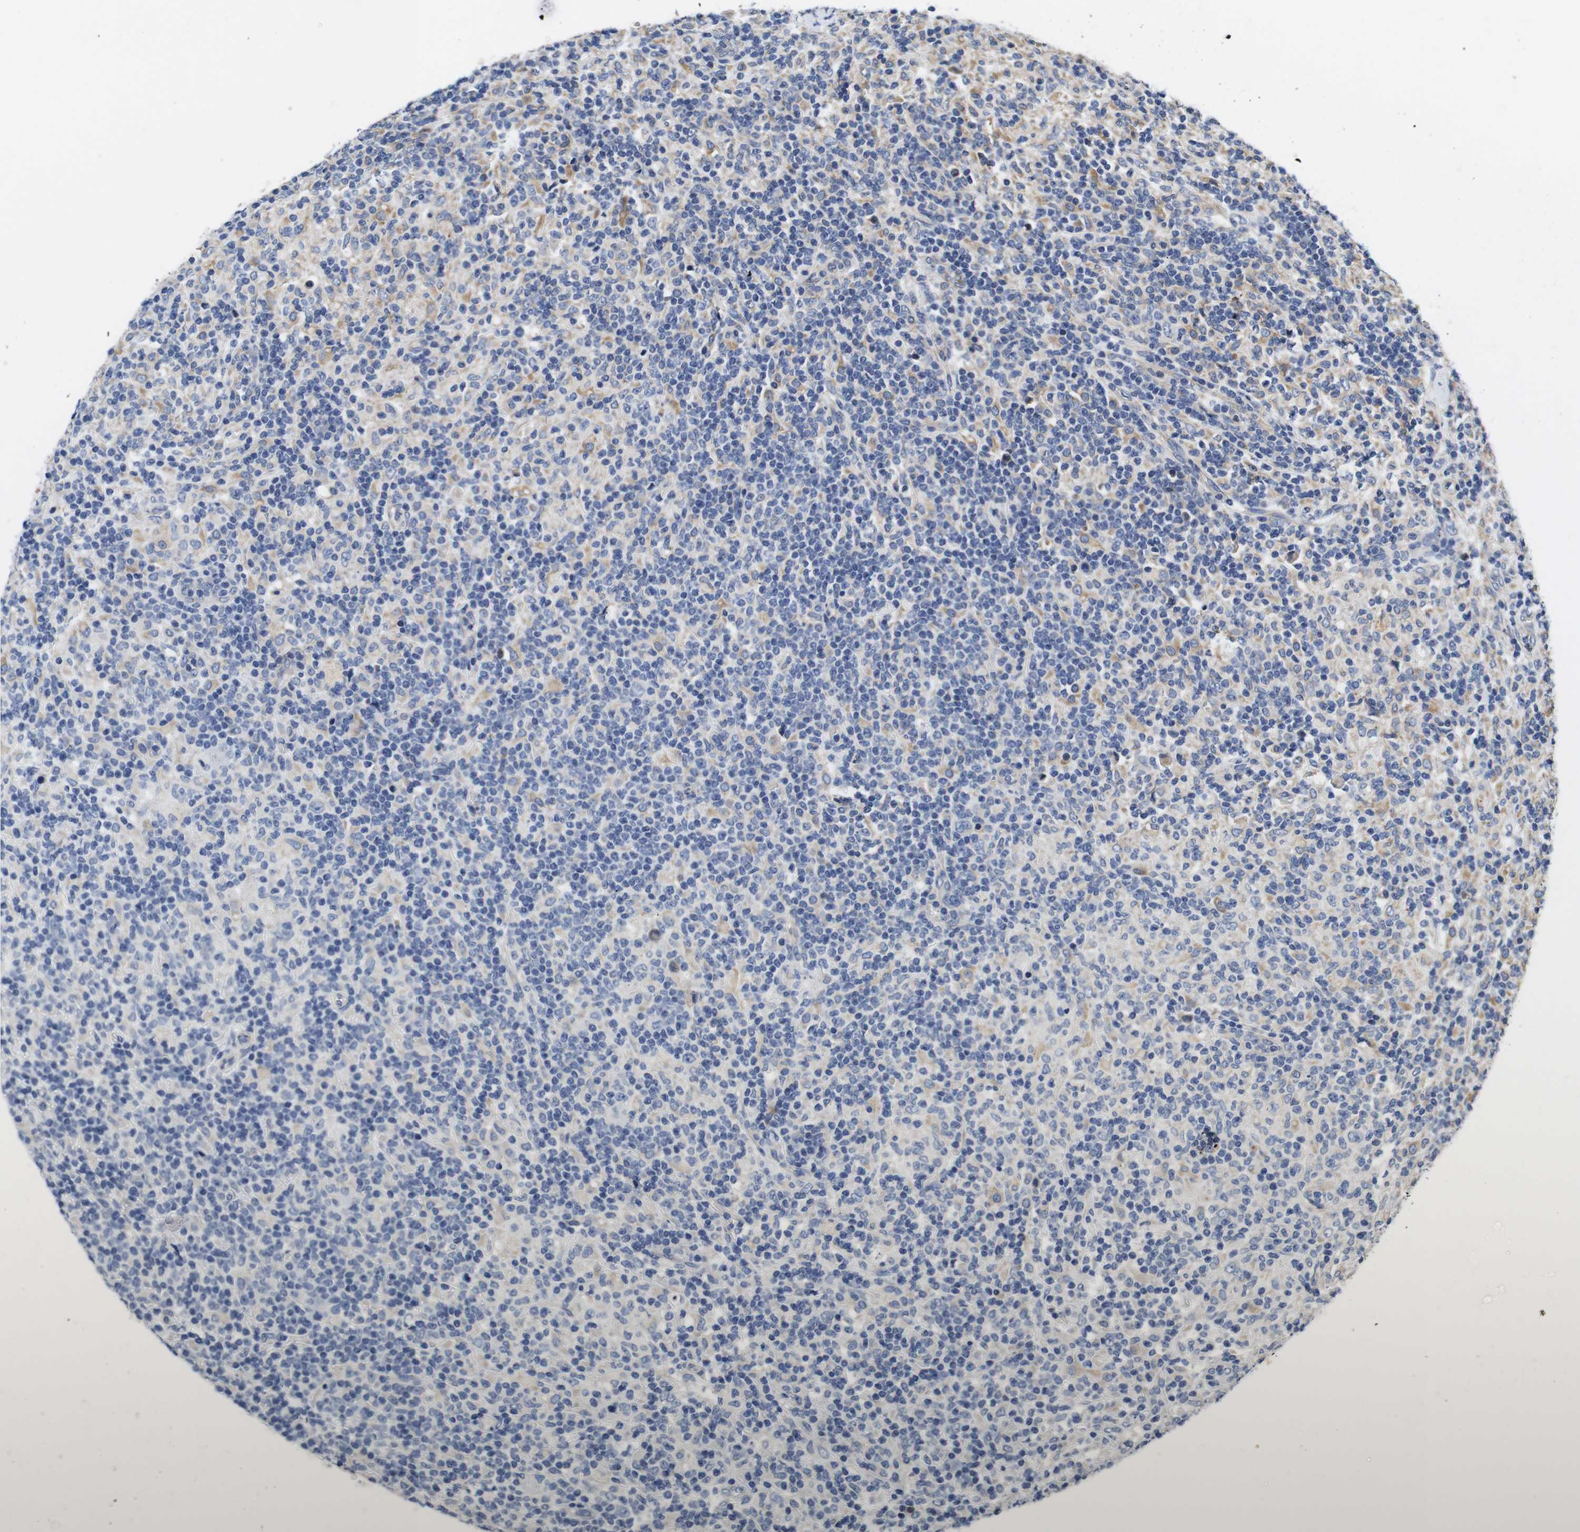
{"staining": {"intensity": "weak", "quantity": "25%-75%", "location": "cytoplasmic/membranous"}, "tissue": "lymphoma", "cell_type": "Tumor cells", "image_type": "cancer", "snomed": [{"axis": "morphology", "description": "Hodgkin's disease, NOS"}, {"axis": "topography", "description": "Lymph node"}], "caption": "The micrograph demonstrates staining of Hodgkin's disease, revealing weak cytoplasmic/membranous protein expression (brown color) within tumor cells. The staining is performed using DAB brown chromogen to label protein expression. The nuclei are counter-stained blue using hematoxylin.", "gene": "MARCHF7", "patient": {"sex": "male", "age": 70}}